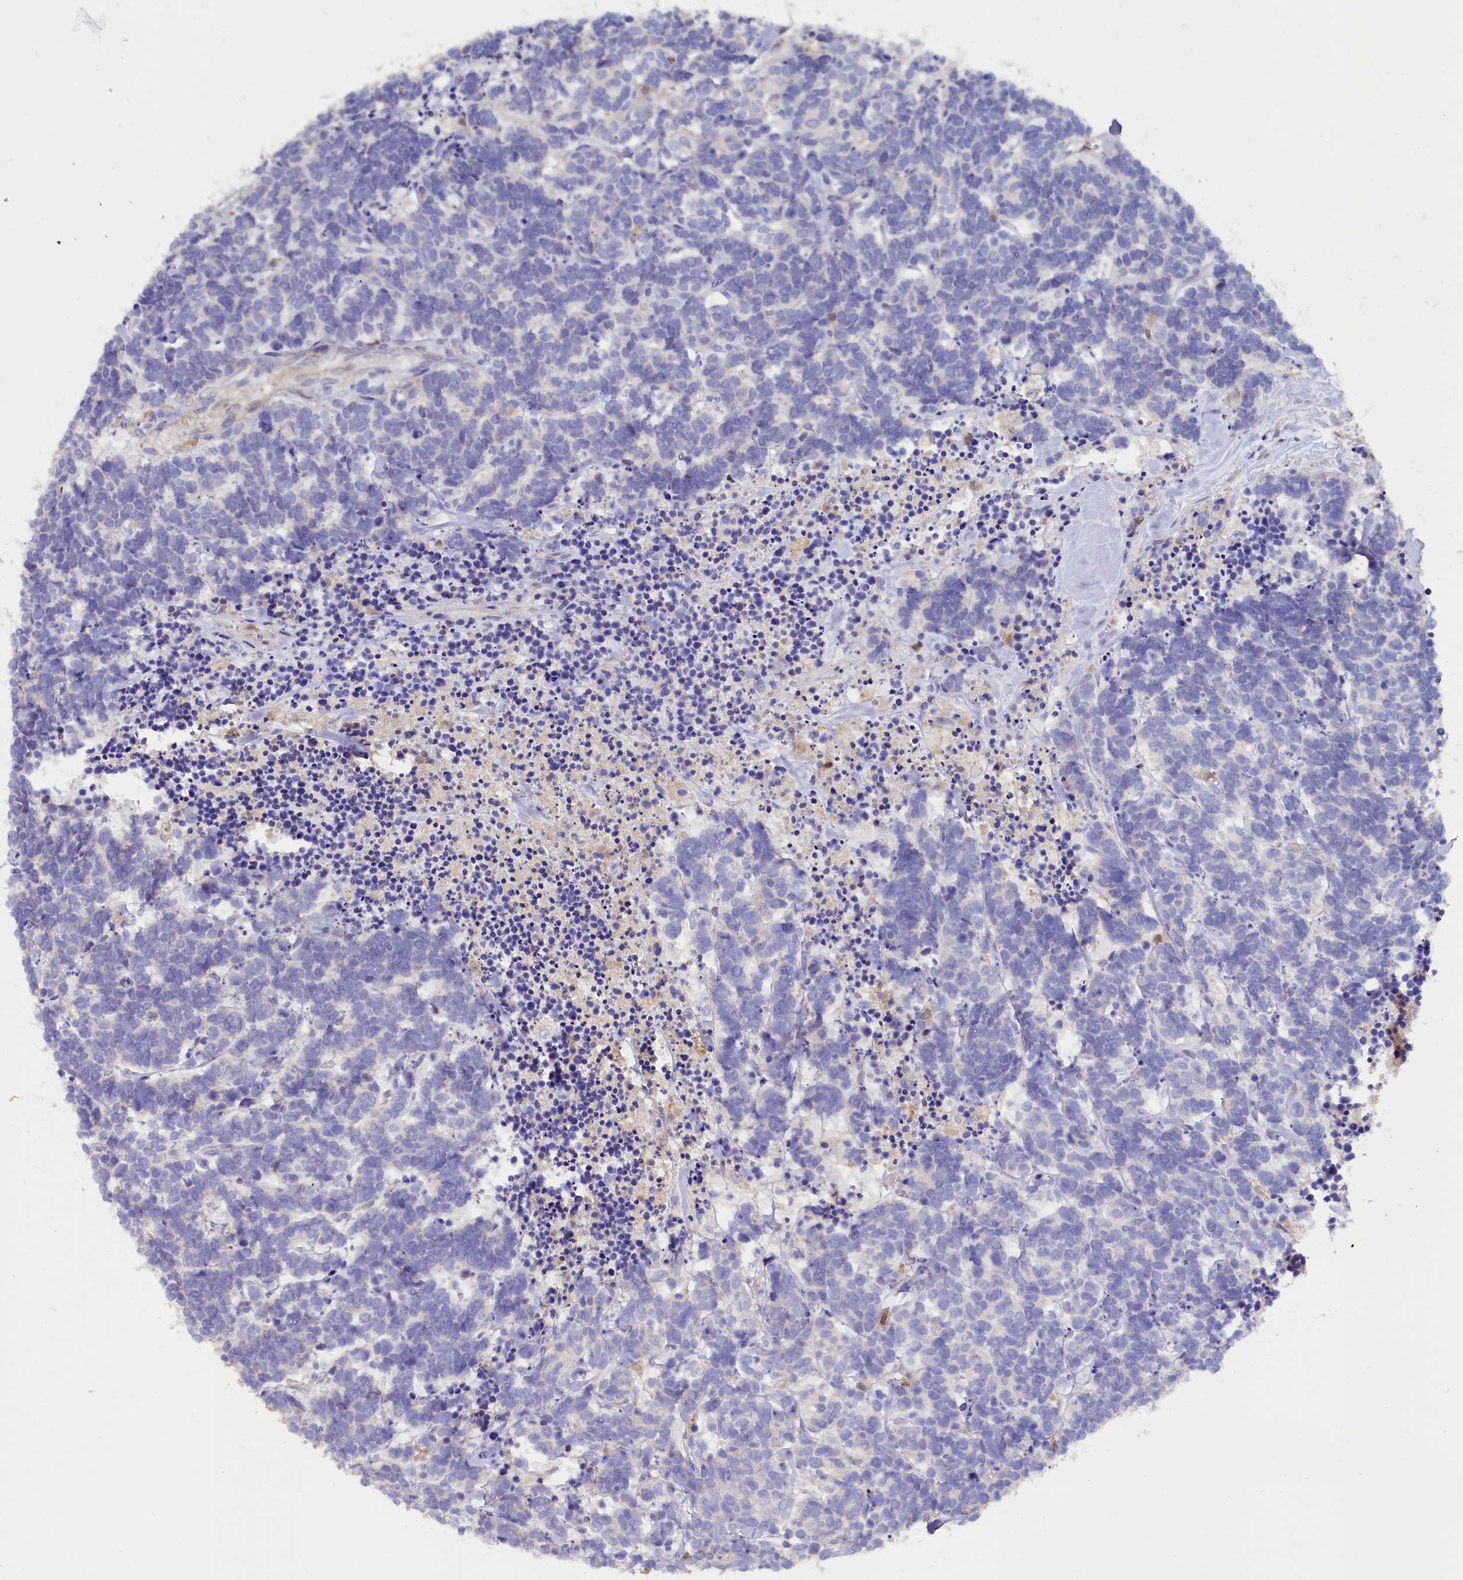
{"staining": {"intensity": "negative", "quantity": "none", "location": "none"}, "tissue": "carcinoid", "cell_type": "Tumor cells", "image_type": "cancer", "snomed": [{"axis": "morphology", "description": "Carcinoma, NOS"}, {"axis": "morphology", "description": "Carcinoid, malignant, NOS"}, {"axis": "topography", "description": "Urinary bladder"}], "caption": "IHC image of neoplastic tissue: carcinoma stained with DAB demonstrates no significant protein staining in tumor cells.", "gene": "IL17RD", "patient": {"sex": "male", "age": 57}}